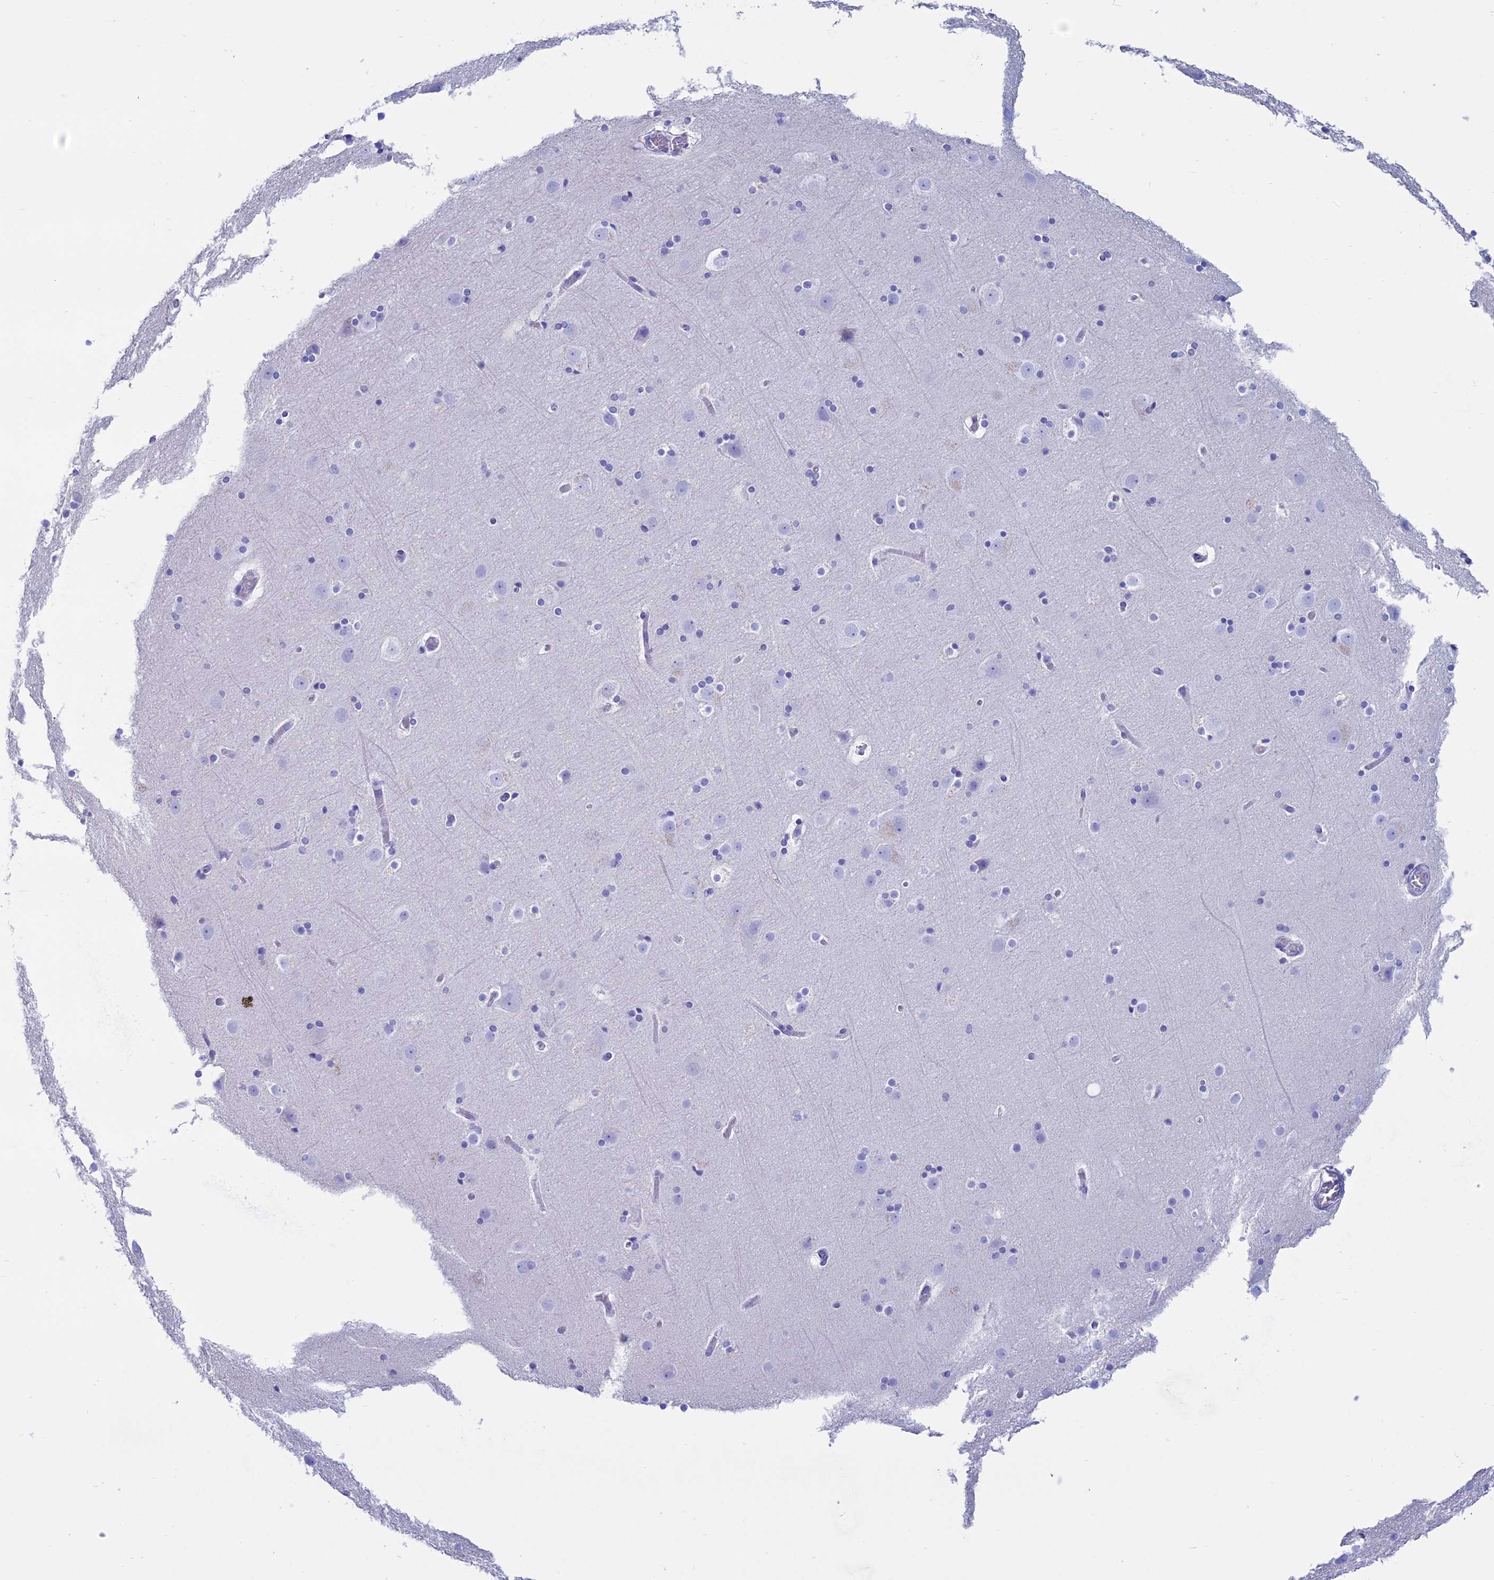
{"staining": {"intensity": "negative", "quantity": "none", "location": "none"}, "tissue": "cerebral cortex", "cell_type": "Endothelial cells", "image_type": "normal", "snomed": [{"axis": "morphology", "description": "Normal tissue, NOS"}, {"axis": "topography", "description": "Cerebral cortex"}], "caption": "IHC of unremarkable human cerebral cortex demonstrates no expression in endothelial cells. Brightfield microscopy of immunohistochemistry stained with DAB (3,3'-diaminobenzidine) (brown) and hematoxylin (blue), captured at high magnification.", "gene": "OR2AE1", "patient": {"sex": "male", "age": 57}}